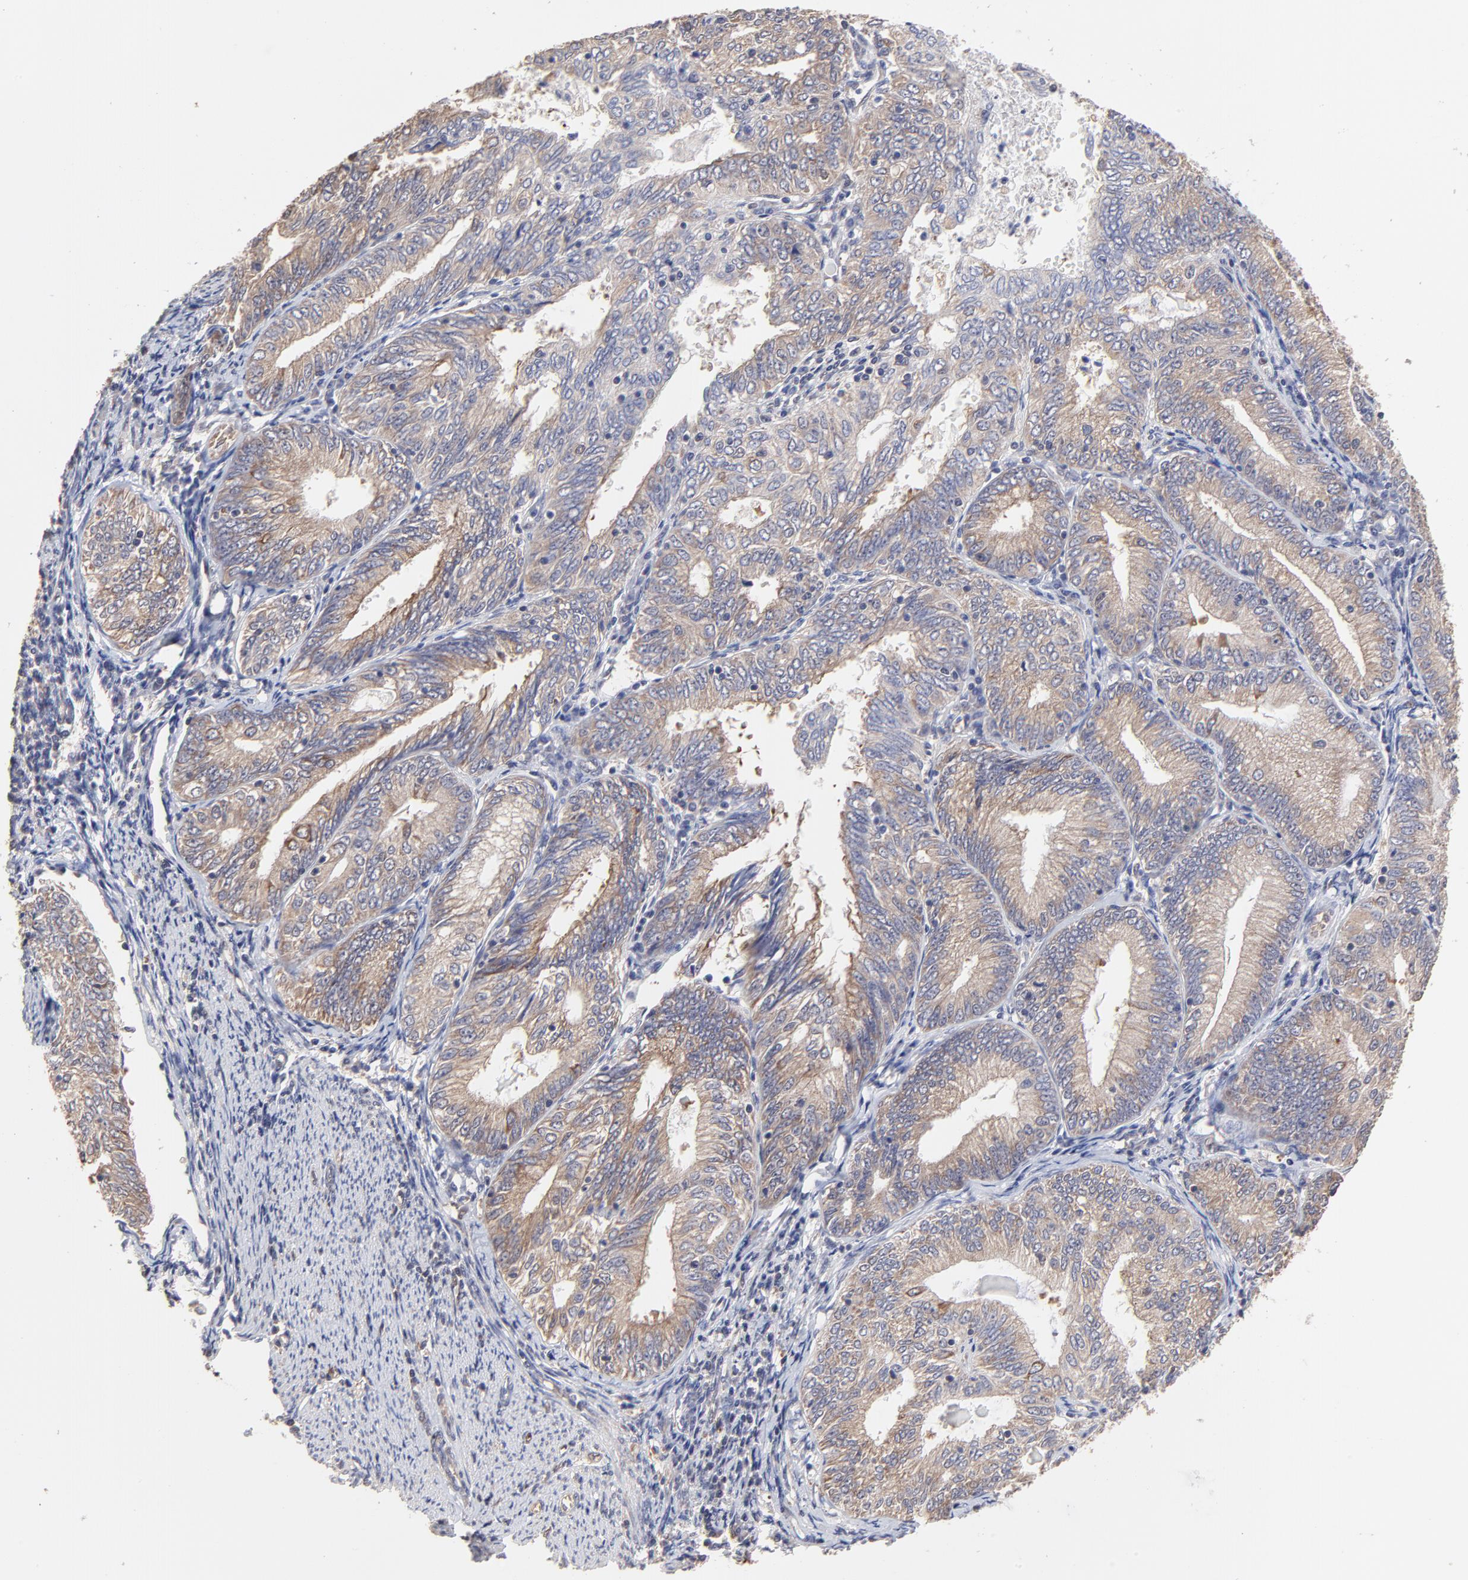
{"staining": {"intensity": "weak", "quantity": ">75%", "location": "cytoplasmic/membranous"}, "tissue": "endometrial cancer", "cell_type": "Tumor cells", "image_type": "cancer", "snomed": [{"axis": "morphology", "description": "Adenocarcinoma, NOS"}, {"axis": "topography", "description": "Endometrium"}], "caption": "A brown stain shows weak cytoplasmic/membranous staining of a protein in endometrial adenocarcinoma tumor cells.", "gene": "CCT2", "patient": {"sex": "female", "age": 69}}